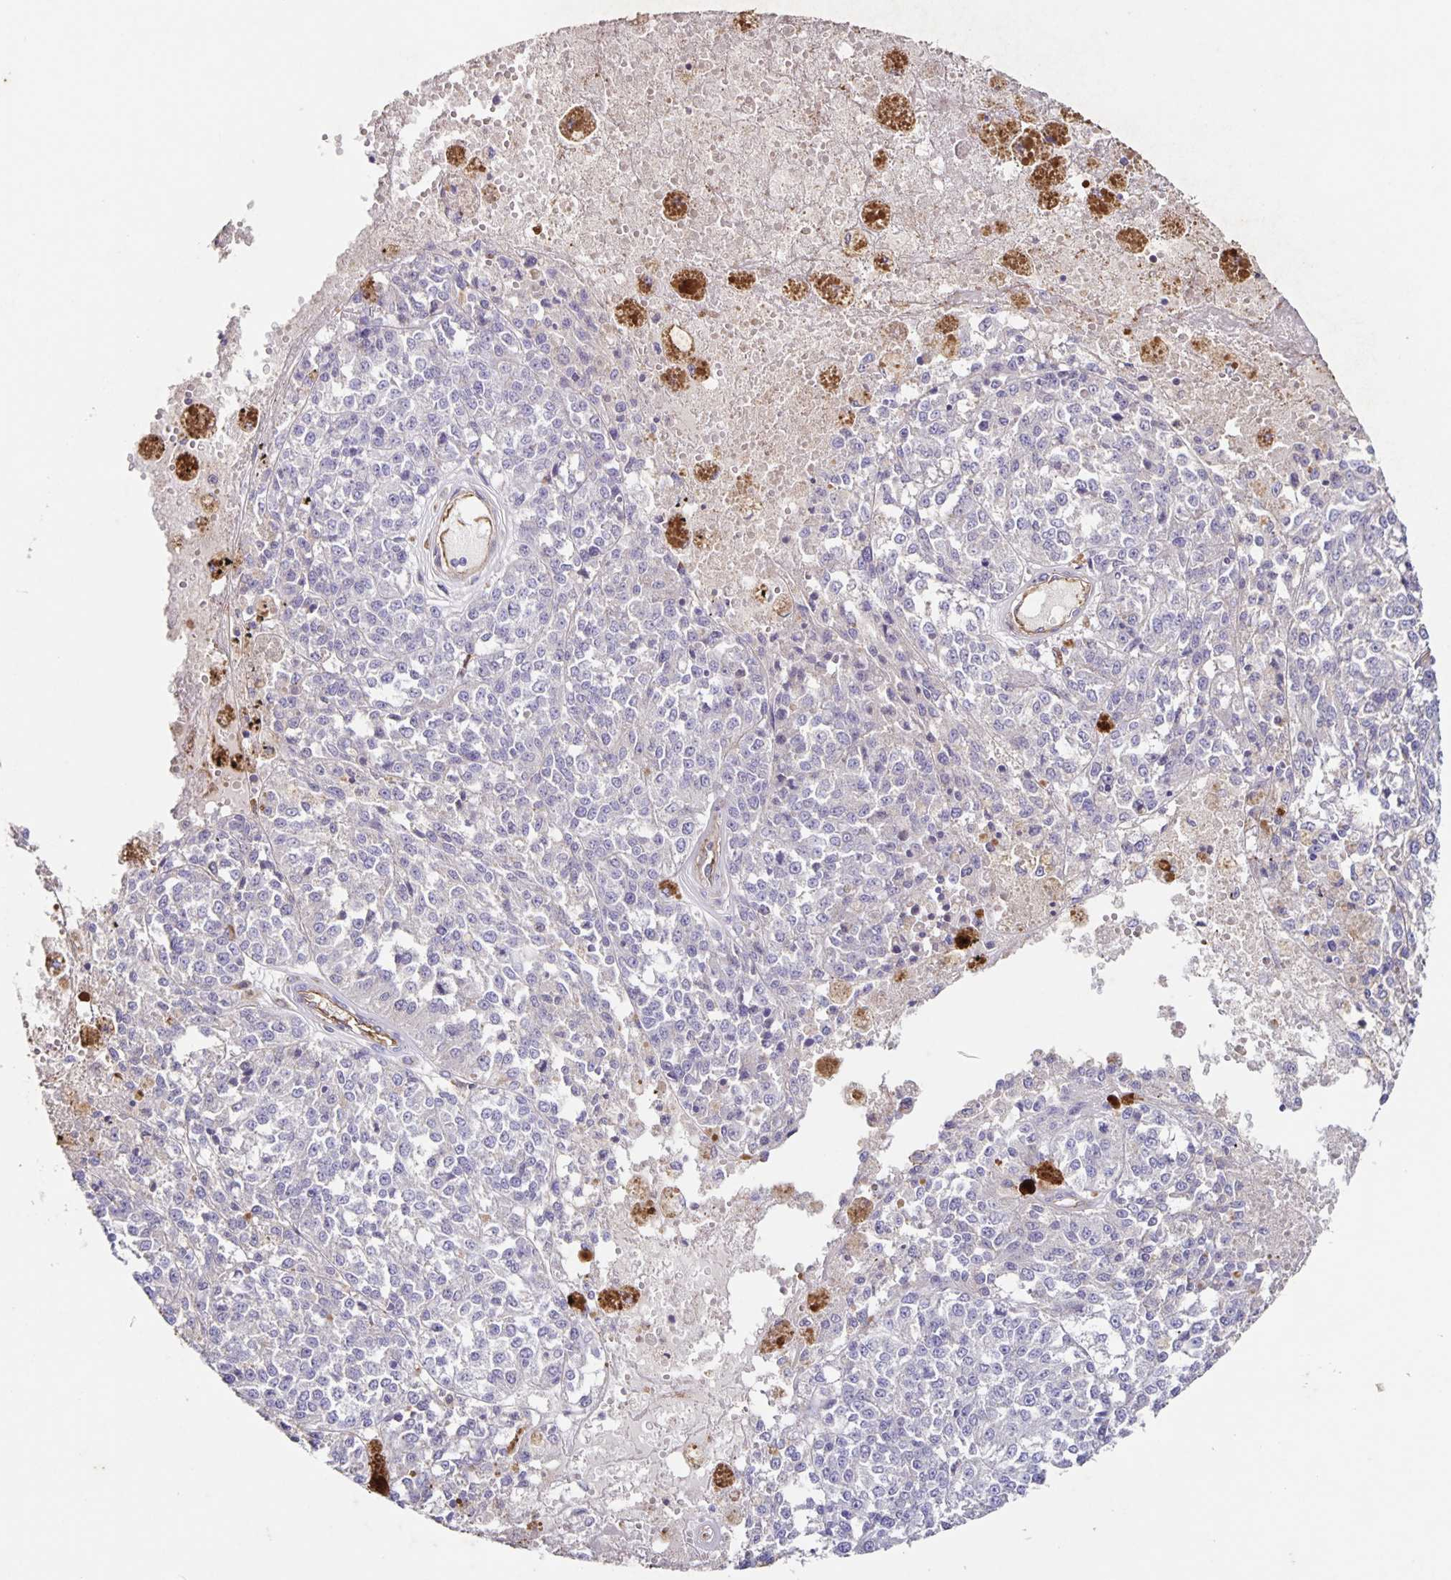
{"staining": {"intensity": "negative", "quantity": "none", "location": "none"}, "tissue": "melanoma", "cell_type": "Tumor cells", "image_type": "cancer", "snomed": [{"axis": "morphology", "description": "Malignant melanoma, Metastatic site"}, {"axis": "topography", "description": "Lymph node"}], "caption": "Immunohistochemical staining of human melanoma shows no significant staining in tumor cells.", "gene": "ITGA2", "patient": {"sex": "female", "age": 64}}